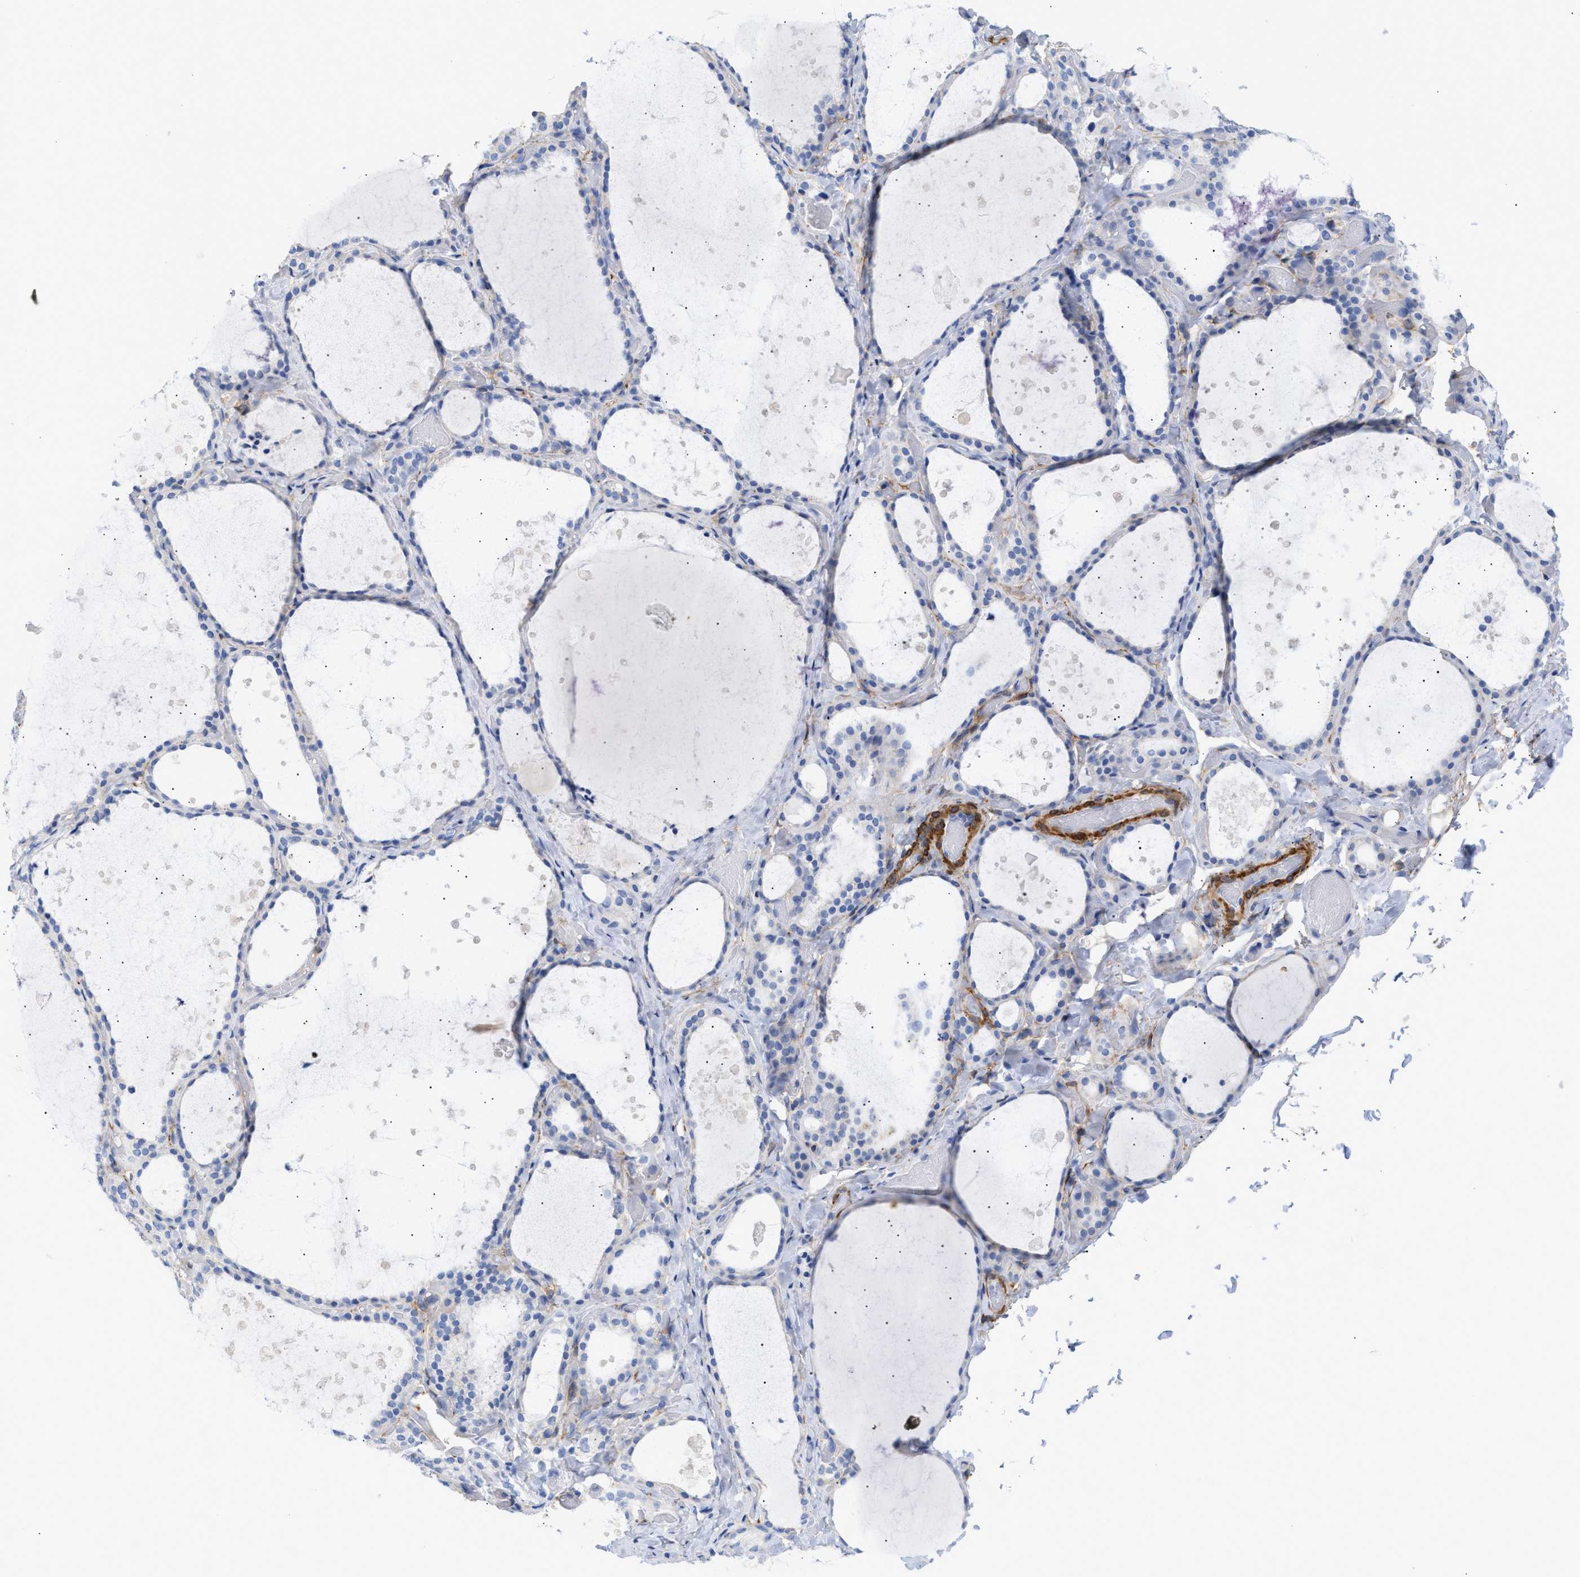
{"staining": {"intensity": "negative", "quantity": "none", "location": "none"}, "tissue": "thyroid gland", "cell_type": "Glandular cells", "image_type": "normal", "snomed": [{"axis": "morphology", "description": "Normal tissue, NOS"}, {"axis": "topography", "description": "Thyroid gland"}], "caption": "Glandular cells show no significant protein staining in normal thyroid gland. (Immunohistochemistry, brightfield microscopy, high magnification).", "gene": "AMPH", "patient": {"sex": "female", "age": 44}}